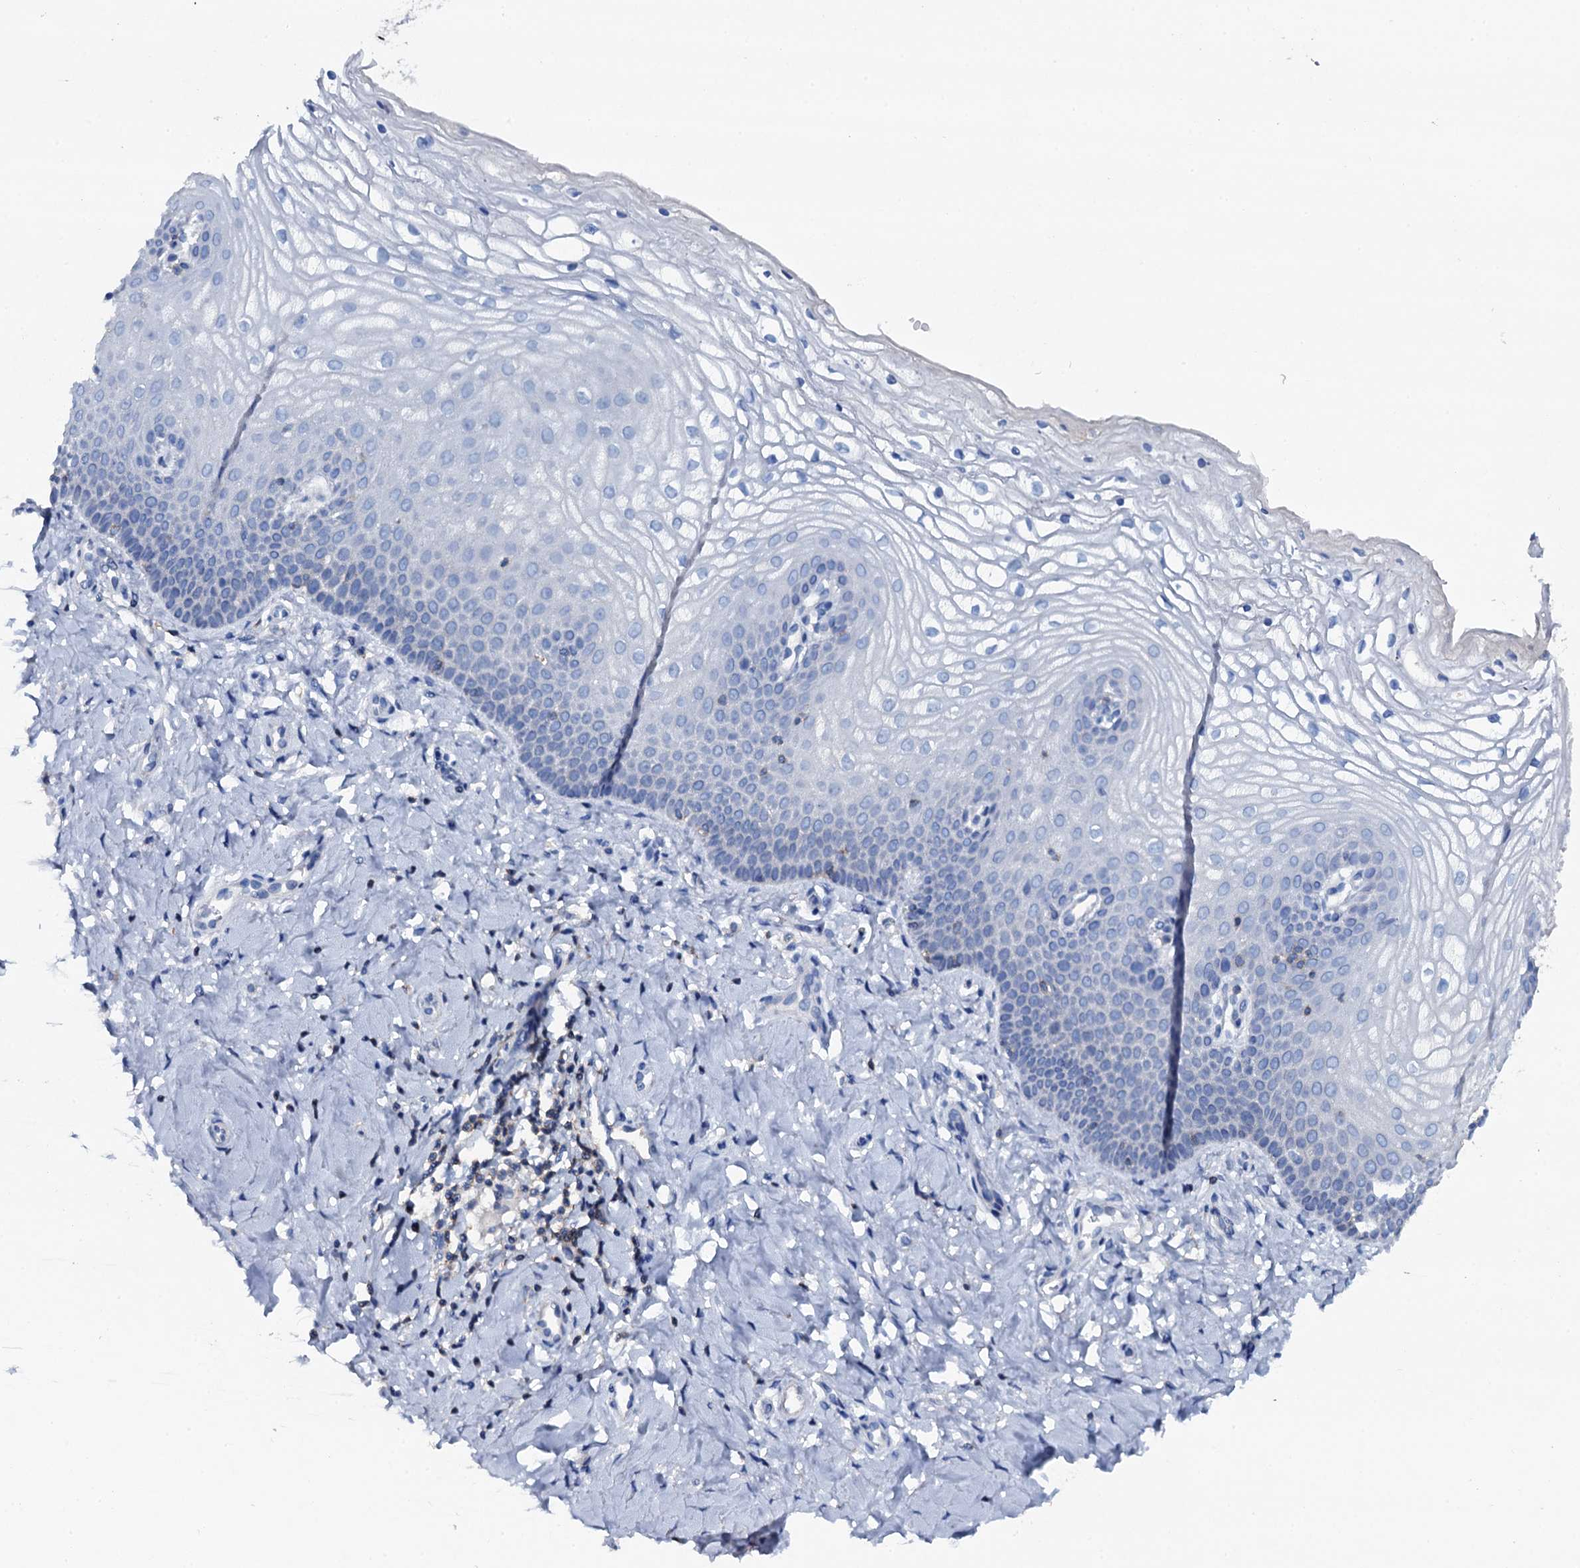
{"staining": {"intensity": "negative", "quantity": "none", "location": "none"}, "tissue": "vagina", "cell_type": "Squamous epithelial cells", "image_type": "normal", "snomed": [{"axis": "morphology", "description": "Normal tissue, NOS"}, {"axis": "topography", "description": "Vagina"}], "caption": "Immunohistochemistry (IHC) of benign vagina exhibits no positivity in squamous epithelial cells.", "gene": "MS4A4E", "patient": {"sex": "female", "age": 68}}